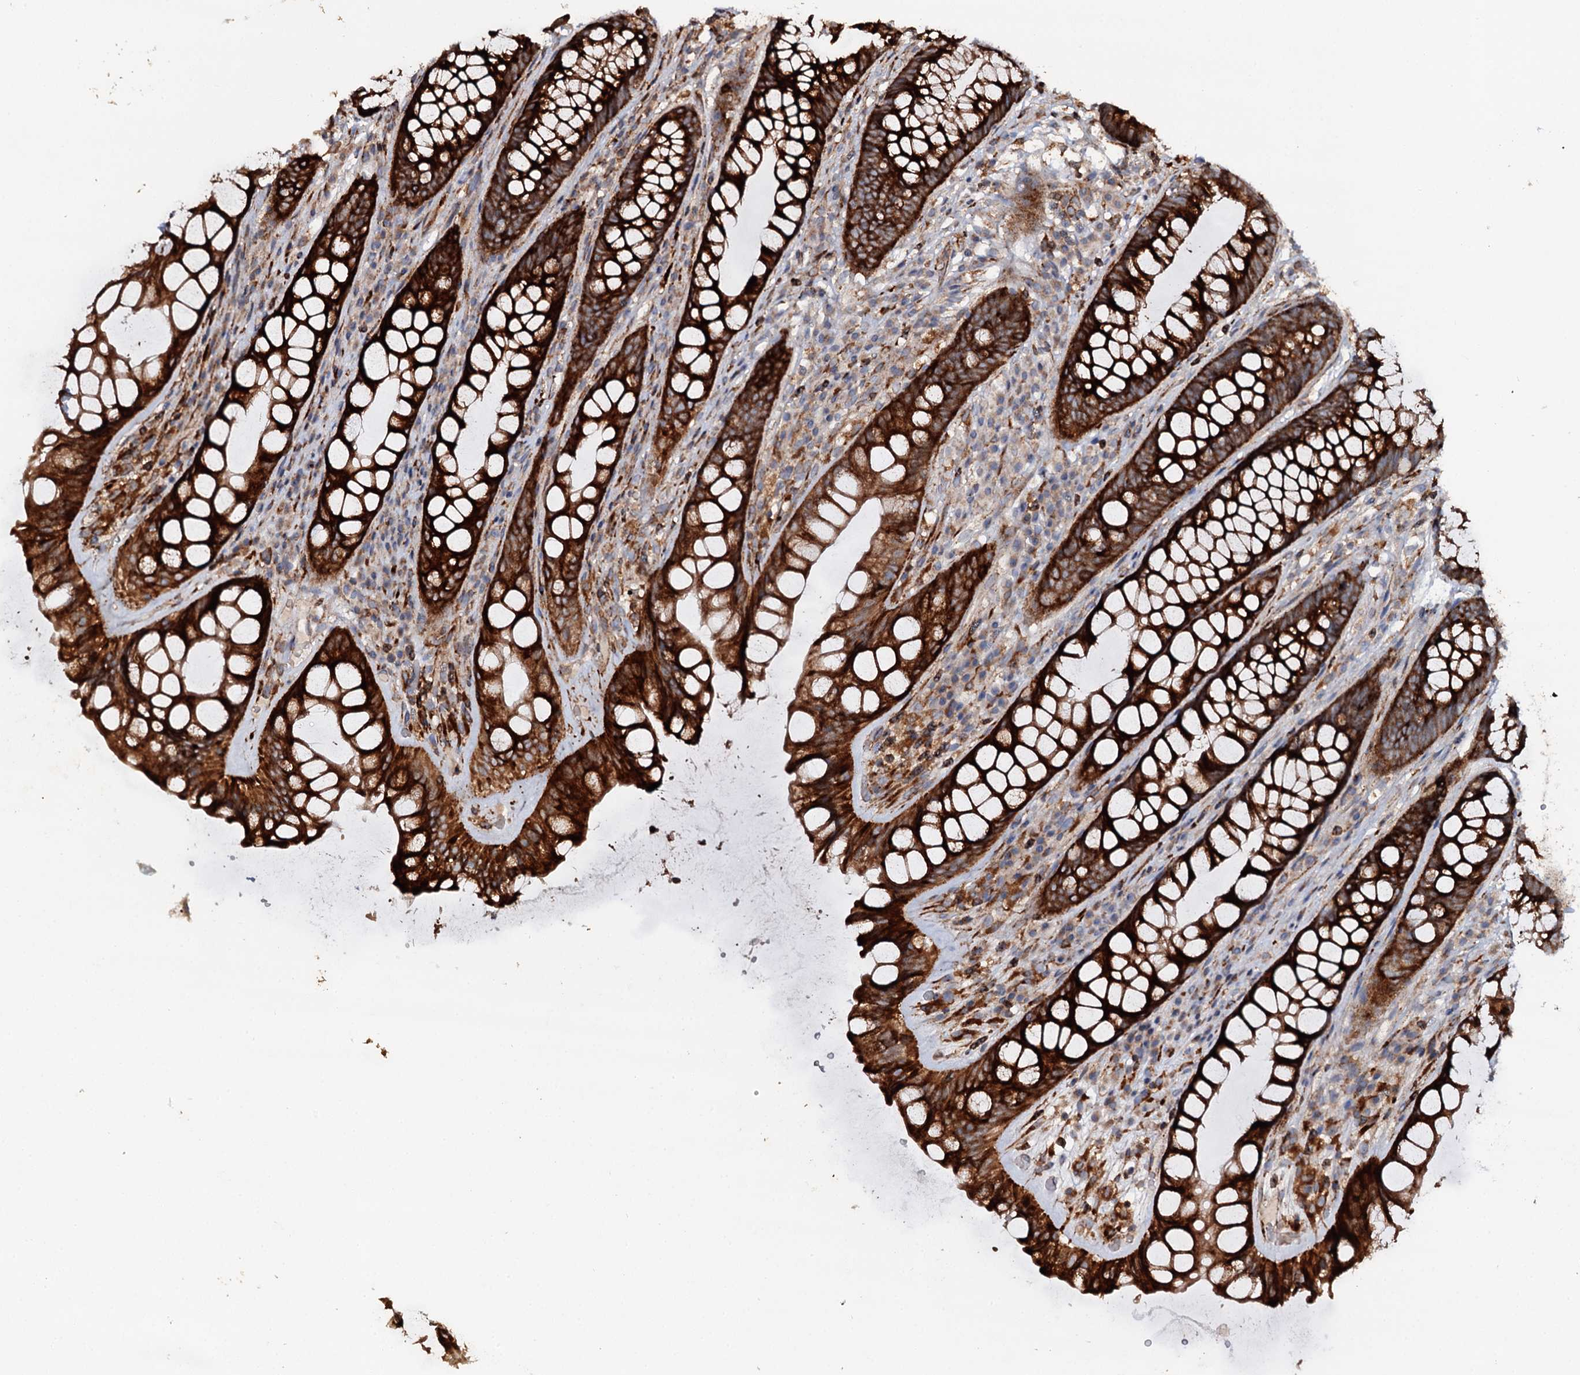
{"staining": {"intensity": "strong", "quantity": ">75%", "location": "cytoplasmic/membranous"}, "tissue": "rectum", "cell_type": "Glandular cells", "image_type": "normal", "snomed": [{"axis": "morphology", "description": "Normal tissue, NOS"}, {"axis": "topography", "description": "Rectum"}], "caption": "Immunohistochemistry (IHC) (DAB) staining of benign rectum displays strong cytoplasmic/membranous protein positivity in approximately >75% of glandular cells.", "gene": "WDR73", "patient": {"sex": "male", "age": 74}}